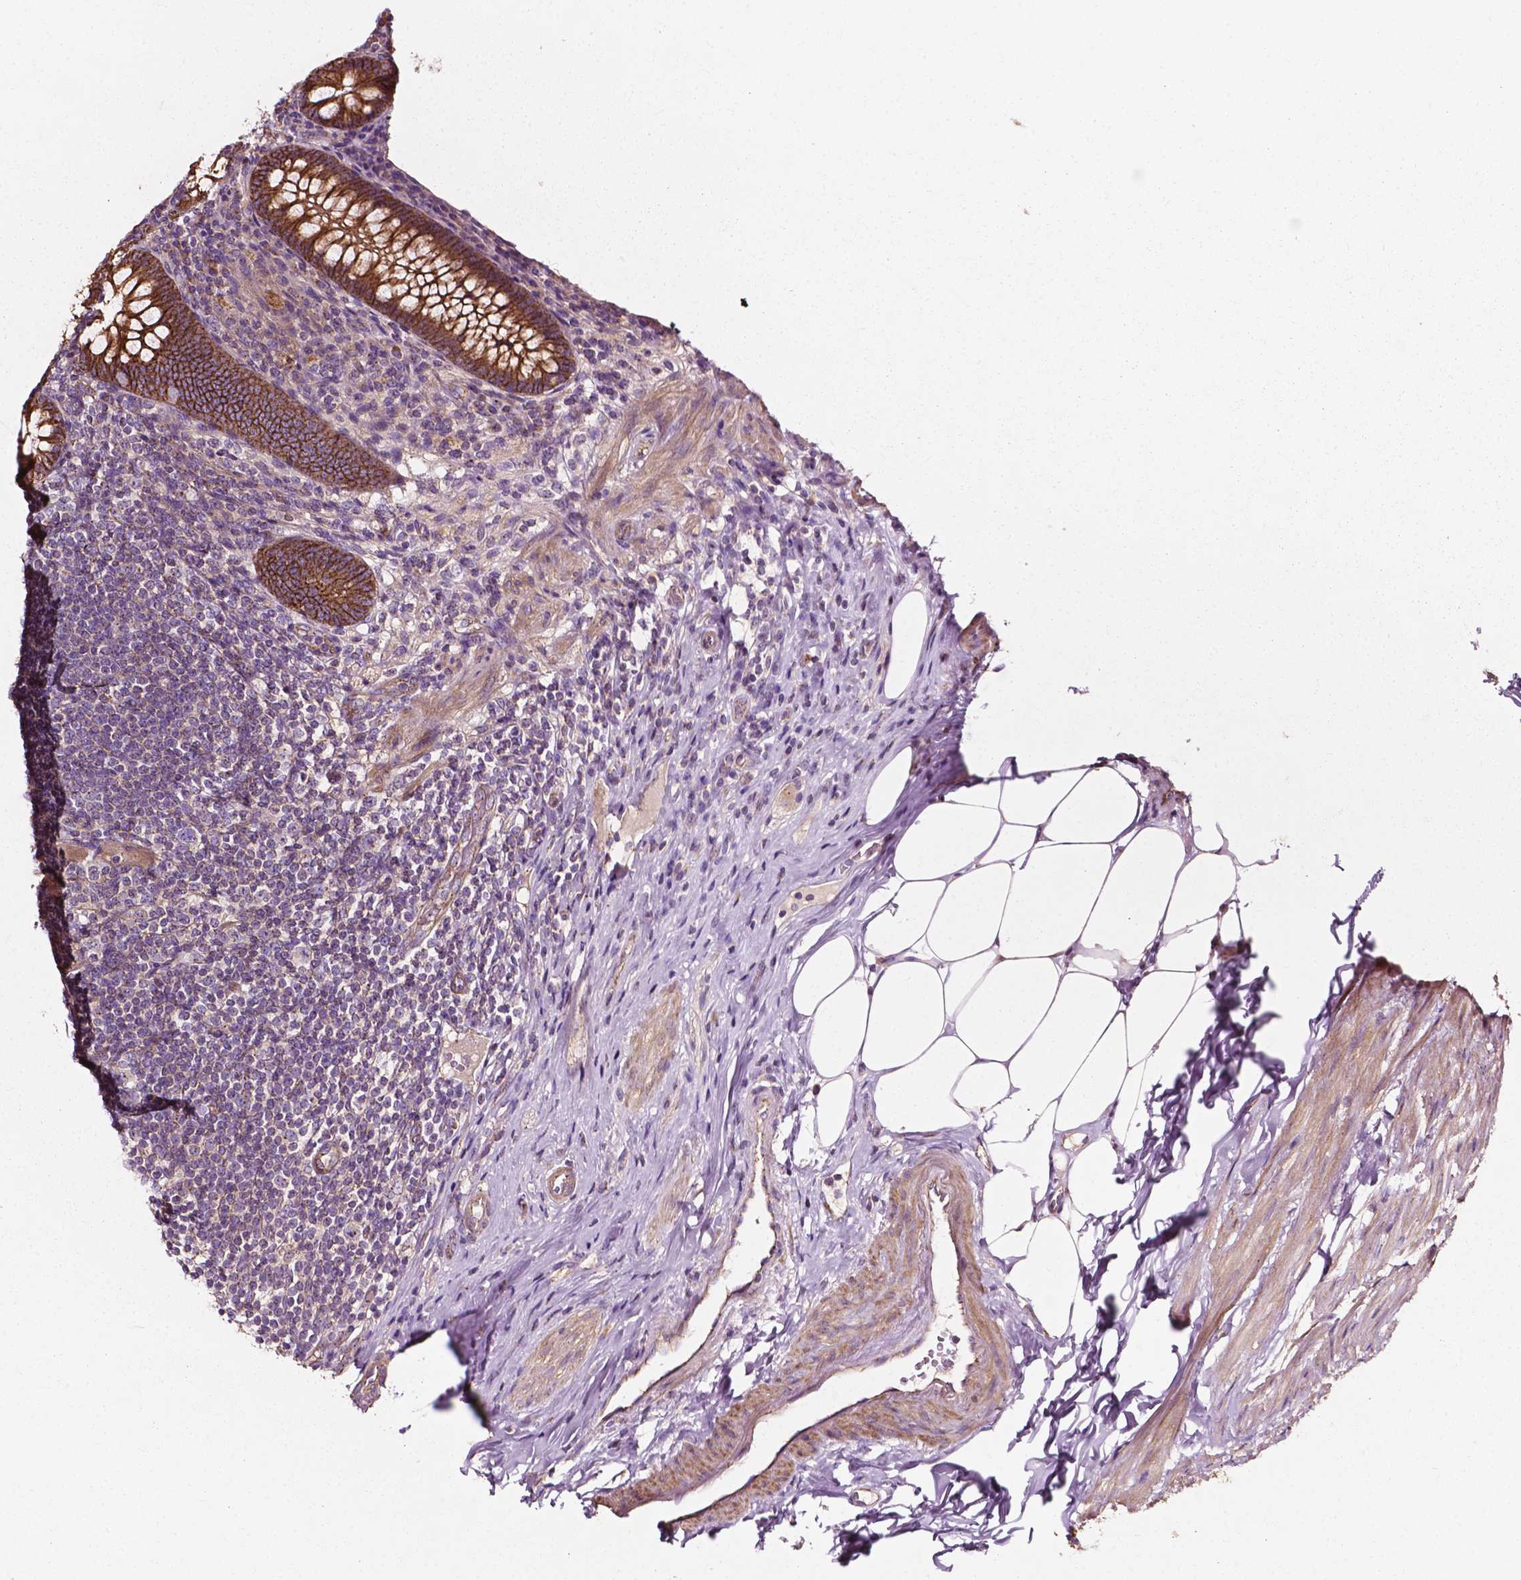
{"staining": {"intensity": "moderate", "quantity": ">75%", "location": "cytoplasmic/membranous"}, "tissue": "appendix", "cell_type": "Glandular cells", "image_type": "normal", "snomed": [{"axis": "morphology", "description": "Normal tissue, NOS"}, {"axis": "topography", "description": "Appendix"}], "caption": "The photomicrograph reveals a brown stain indicating the presence of a protein in the cytoplasmic/membranous of glandular cells in appendix.", "gene": "ATG16L1", "patient": {"sex": "male", "age": 47}}